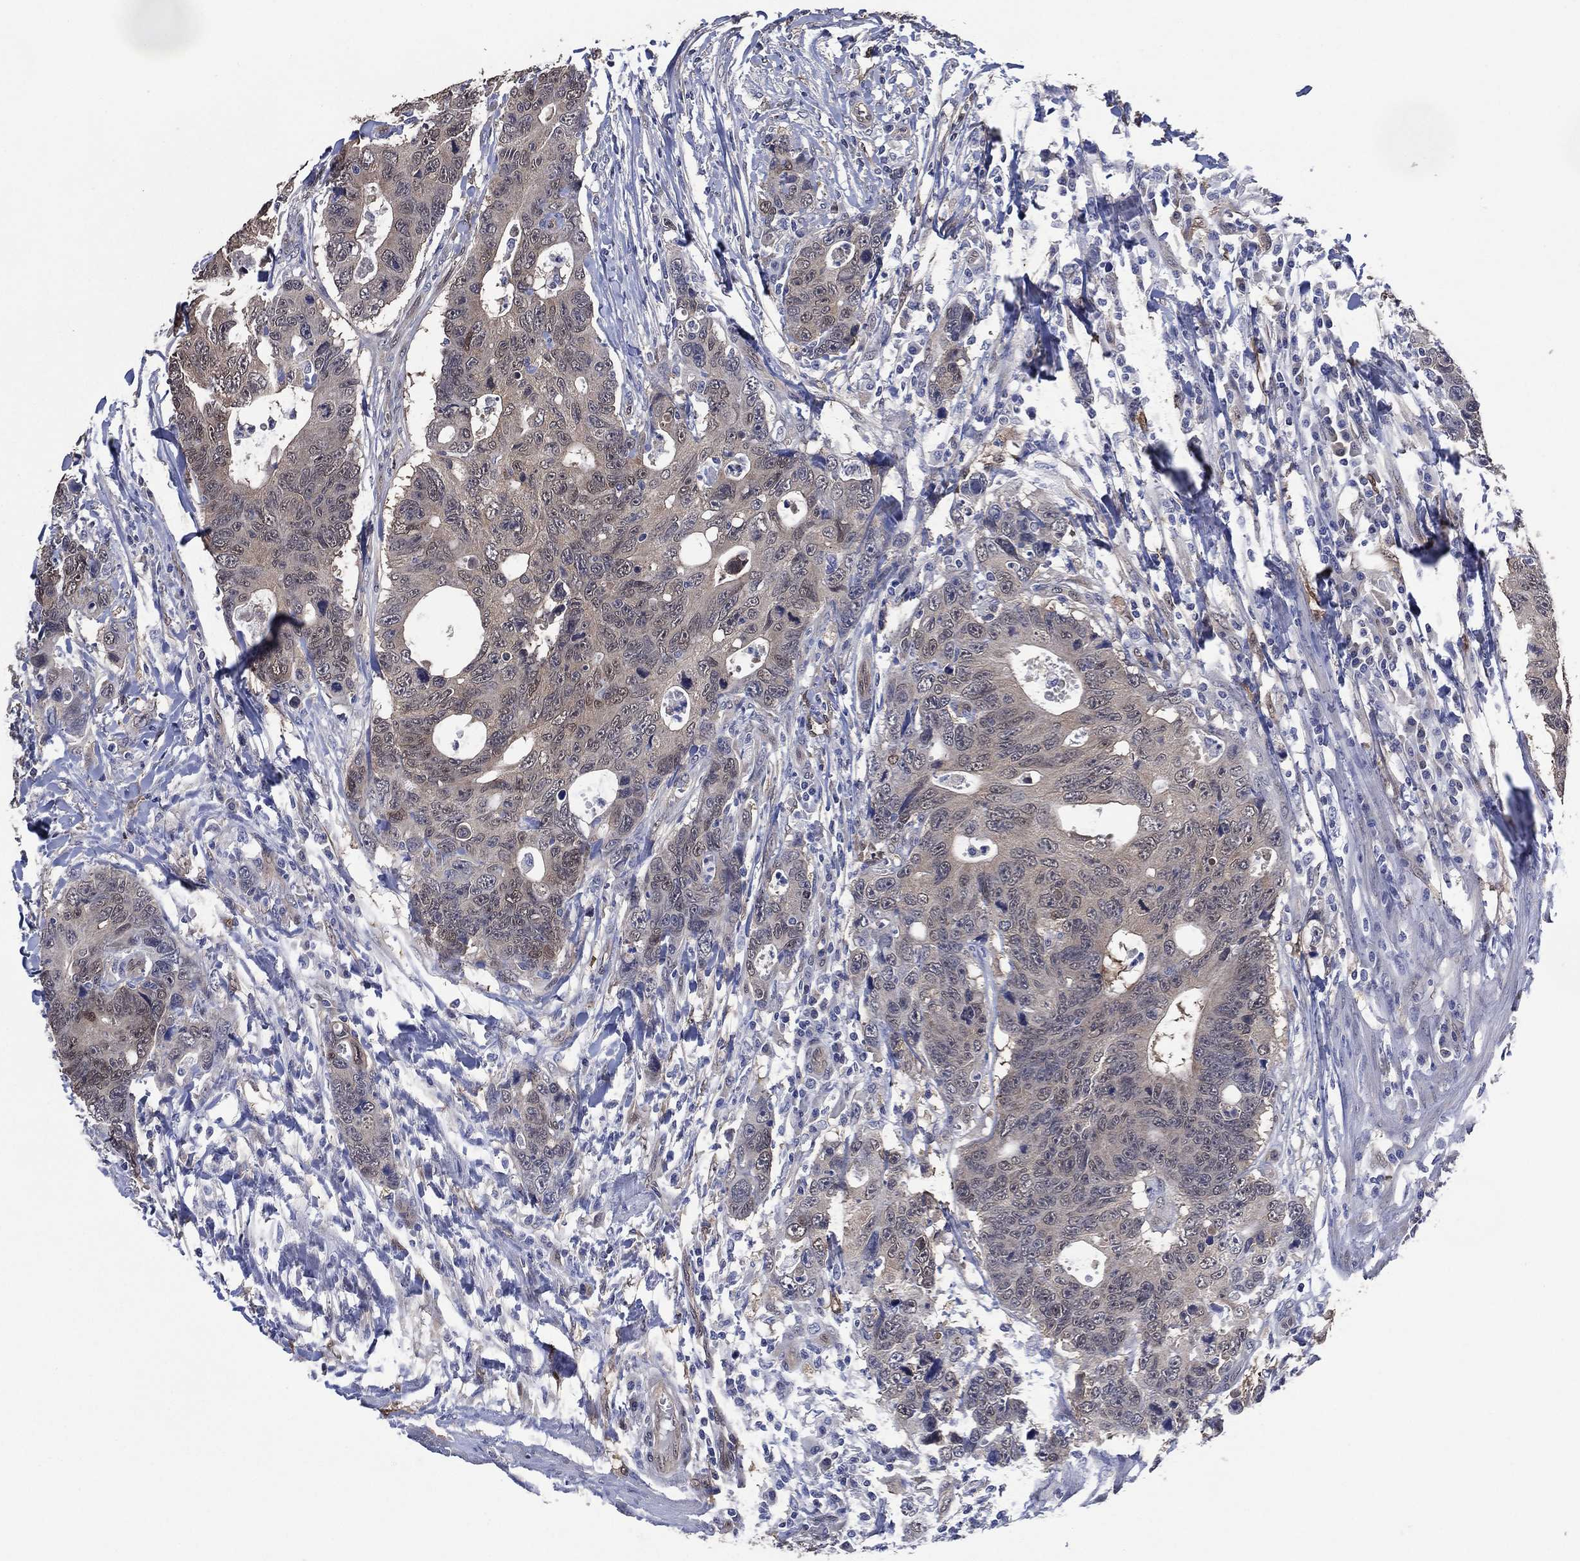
{"staining": {"intensity": "negative", "quantity": "none", "location": "none"}, "tissue": "colorectal cancer", "cell_type": "Tumor cells", "image_type": "cancer", "snomed": [{"axis": "morphology", "description": "Adenocarcinoma, NOS"}, {"axis": "topography", "description": "Colon"}], "caption": "Tumor cells show no significant expression in colorectal cancer. Nuclei are stained in blue.", "gene": "AK1", "patient": {"sex": "female", "age": 77}}